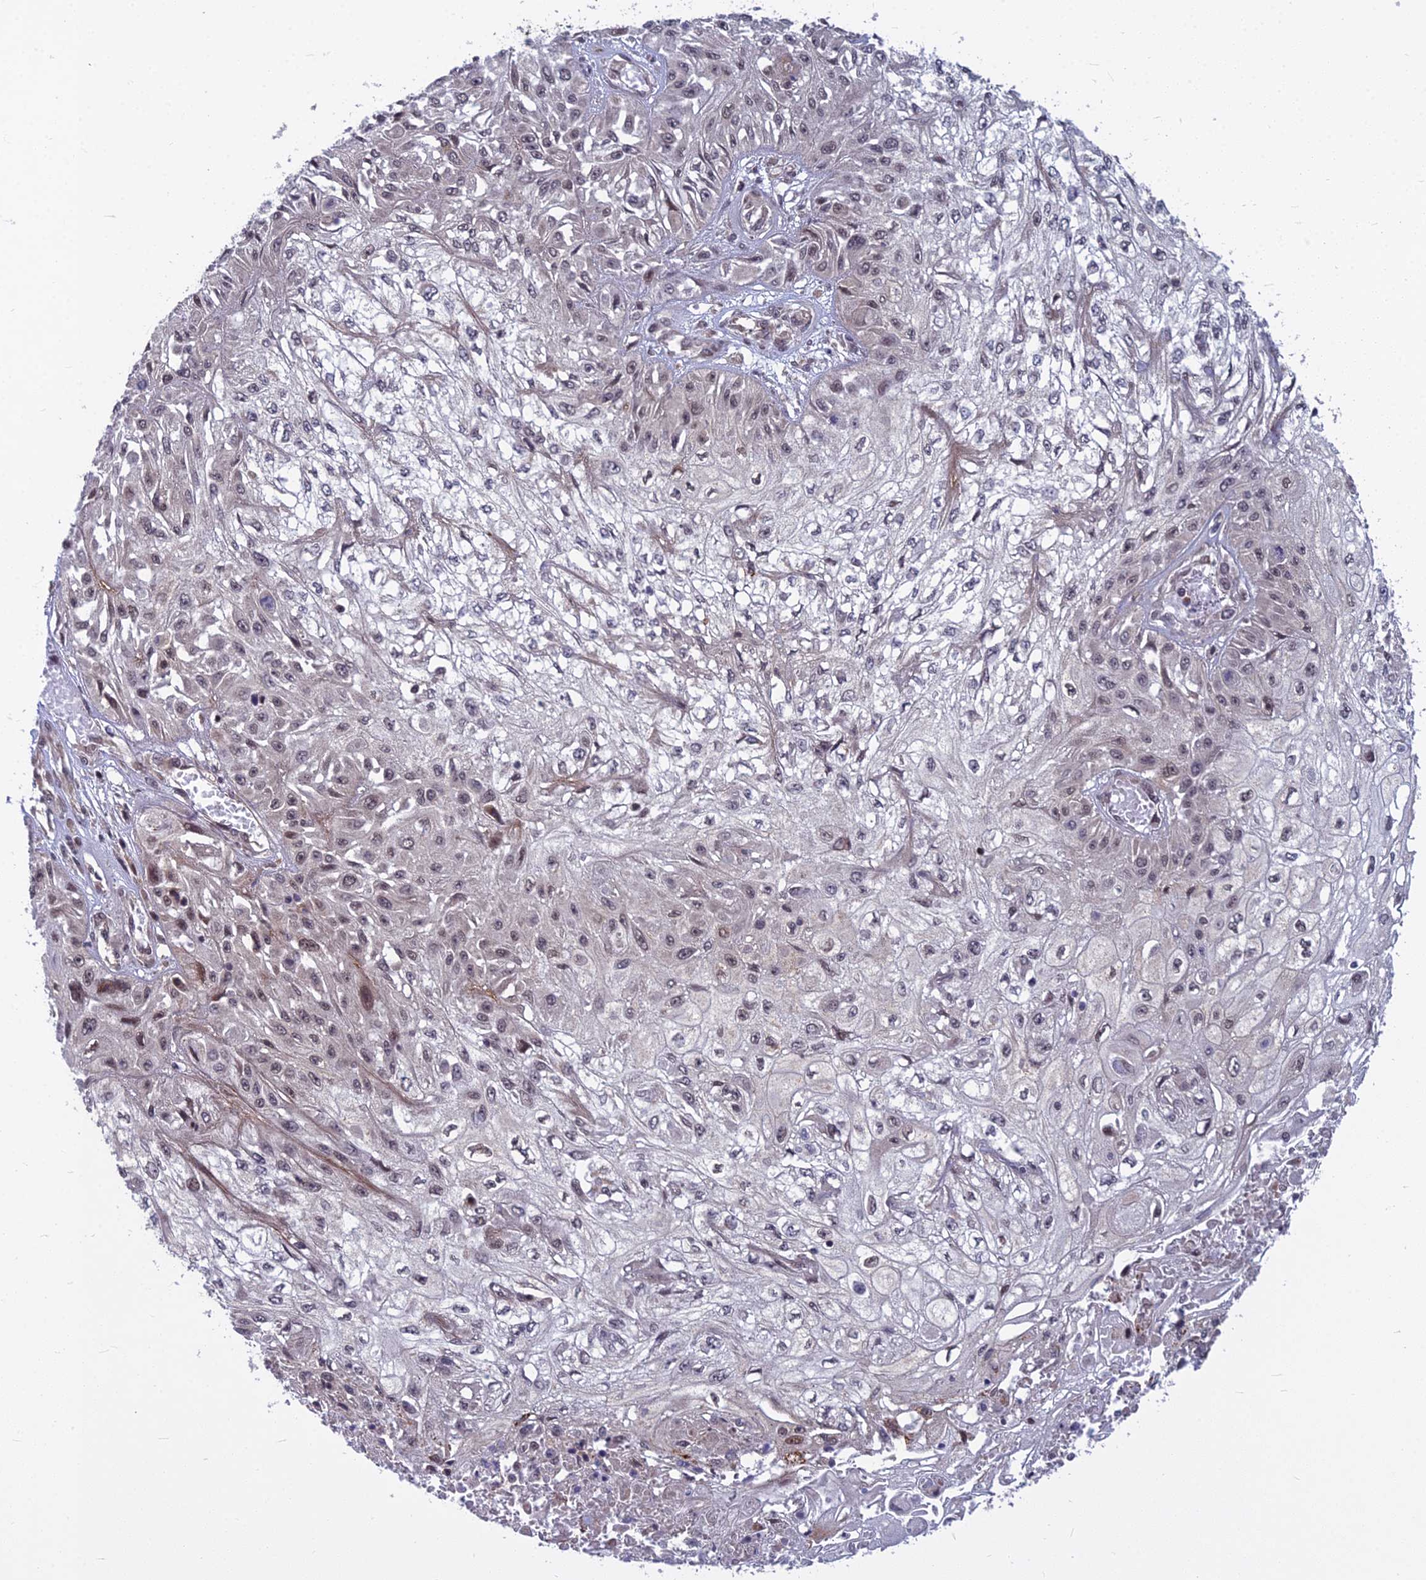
{"staining": {"intensity": "weak", "quantity": "<25%", "location": "nuclear"}, "tissue": "skin cancer", "cell_type": "Tumor cells", "image_type": "cancer", "snomed": [{"axis": "morphology", "description": "Squamous cell carcinoma, NOS"}, {"axis": "morphology", "description": "Squamous cell carcinoma, metastatic, NOS"}, {"axis": "topography", "description": "Skin"}, {"axis": "topography", "description": "Lymph node"}], "caption": "Tumor cells are negative for brown protein staining in skin cancer (metastatic squamous cell carcinoma).", "gene": "COMMD2", "patient": {"sex": "male", "age": 75}}